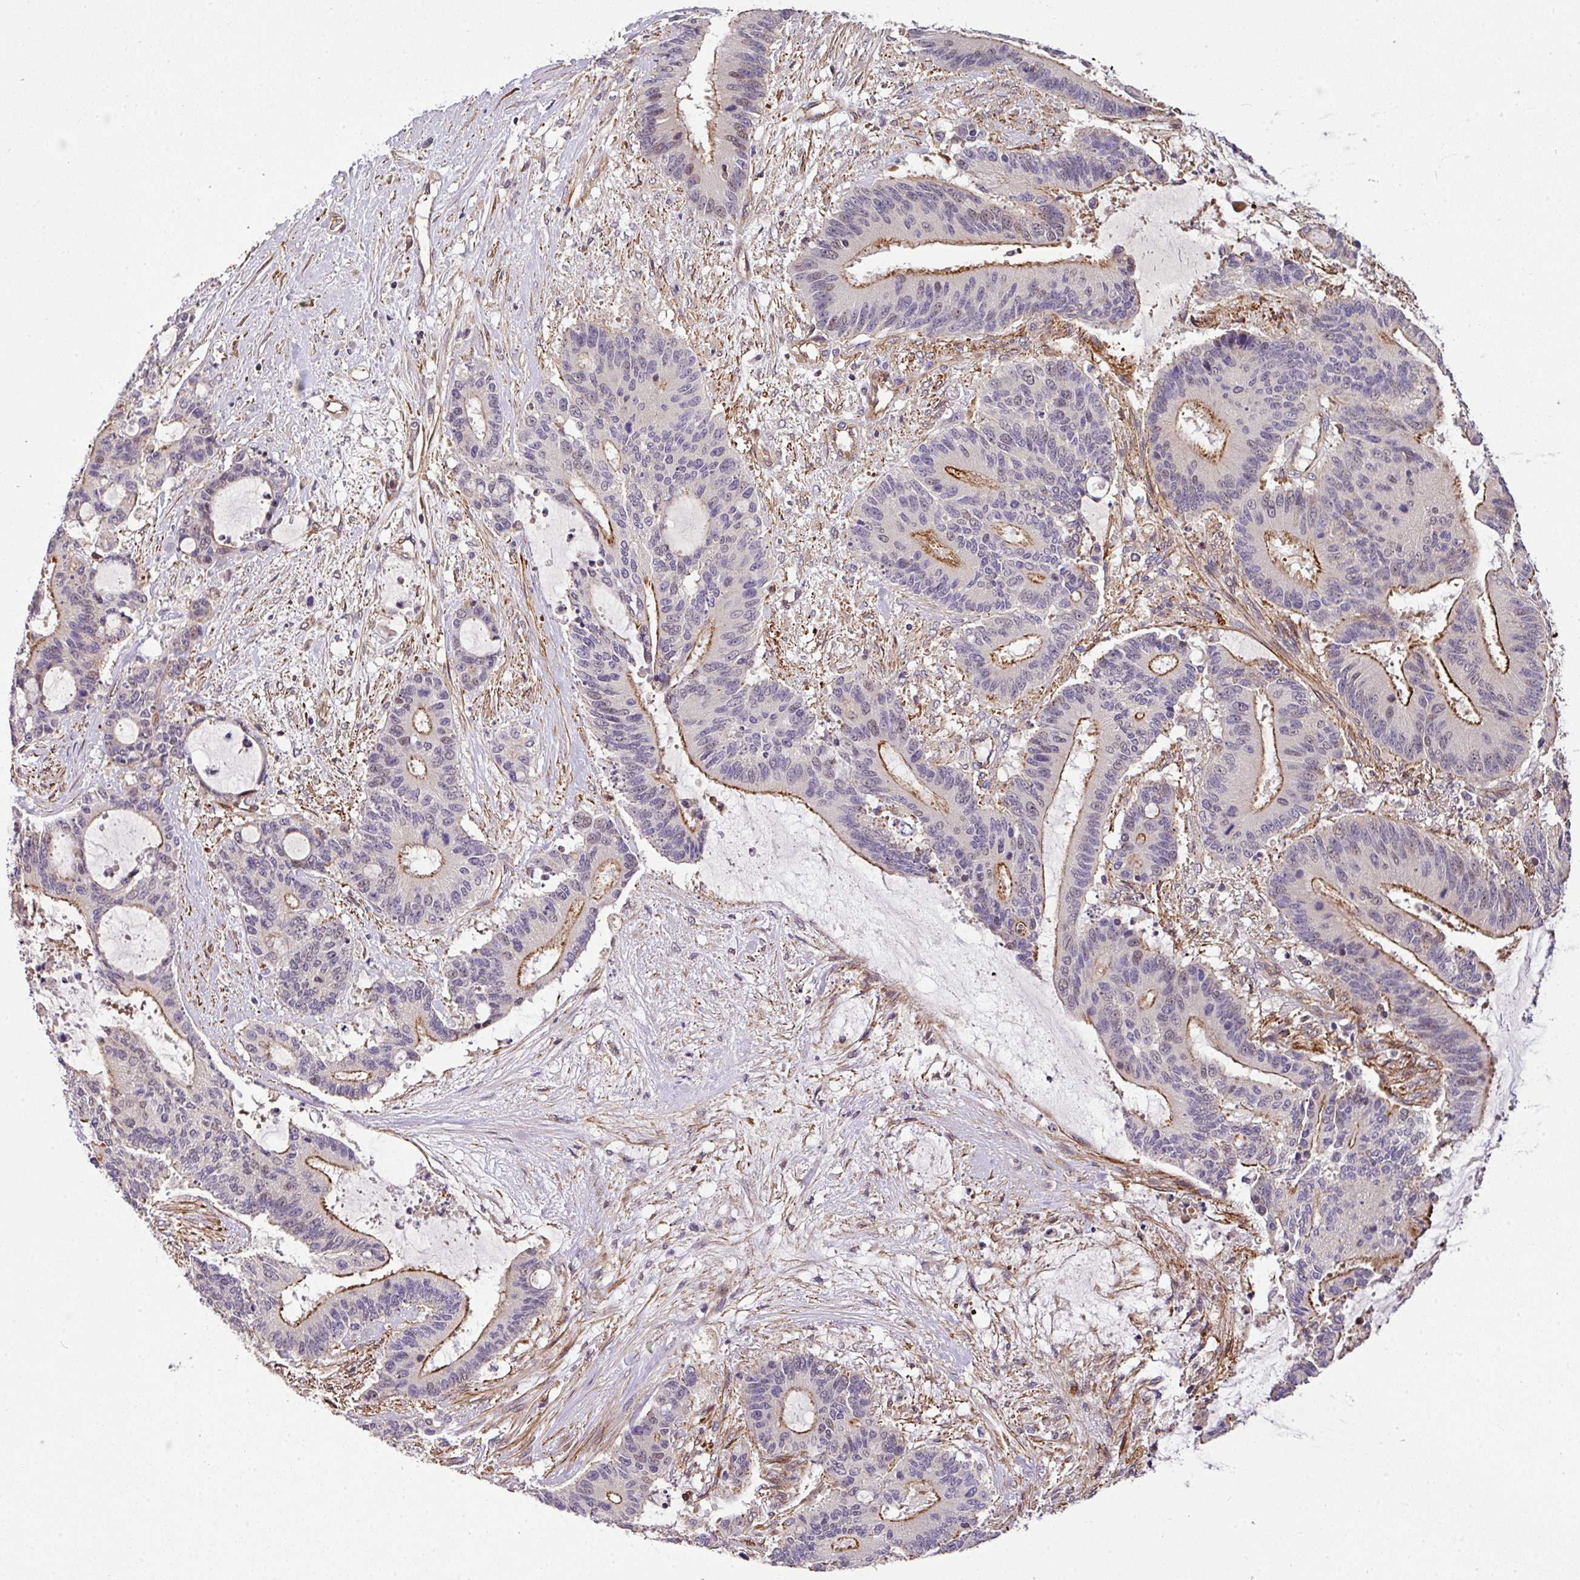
{"staining": {"intensity": "moderate", "quantity": "25%-75%", "location": "cytoplasmic/membranous"}, "tissue": "liver cancer", "cell_type": "Tumor cells", "image_type": "cancer", "snomed": [{"axis": "morphology", "description": "Normal tissue, NOS"}, {"axis": "morphology", "description": "Cholangiocarcinoma"}, {"axis": "topography", "description": "Liver"}, {"axis": "topography", "description": "Peripheral nerve tissue"}], "caption": "Tumor cells exhibit medium levels of moderate cytoplasmic/membranous positivity in about 25%-75% of cells in cholangiocarcinoma (liver). (brown staining indicates protein expression, while blue staining denotes nuclei).", "gene": "CASS4", "patient": {"sex": "female", "age": 73}}